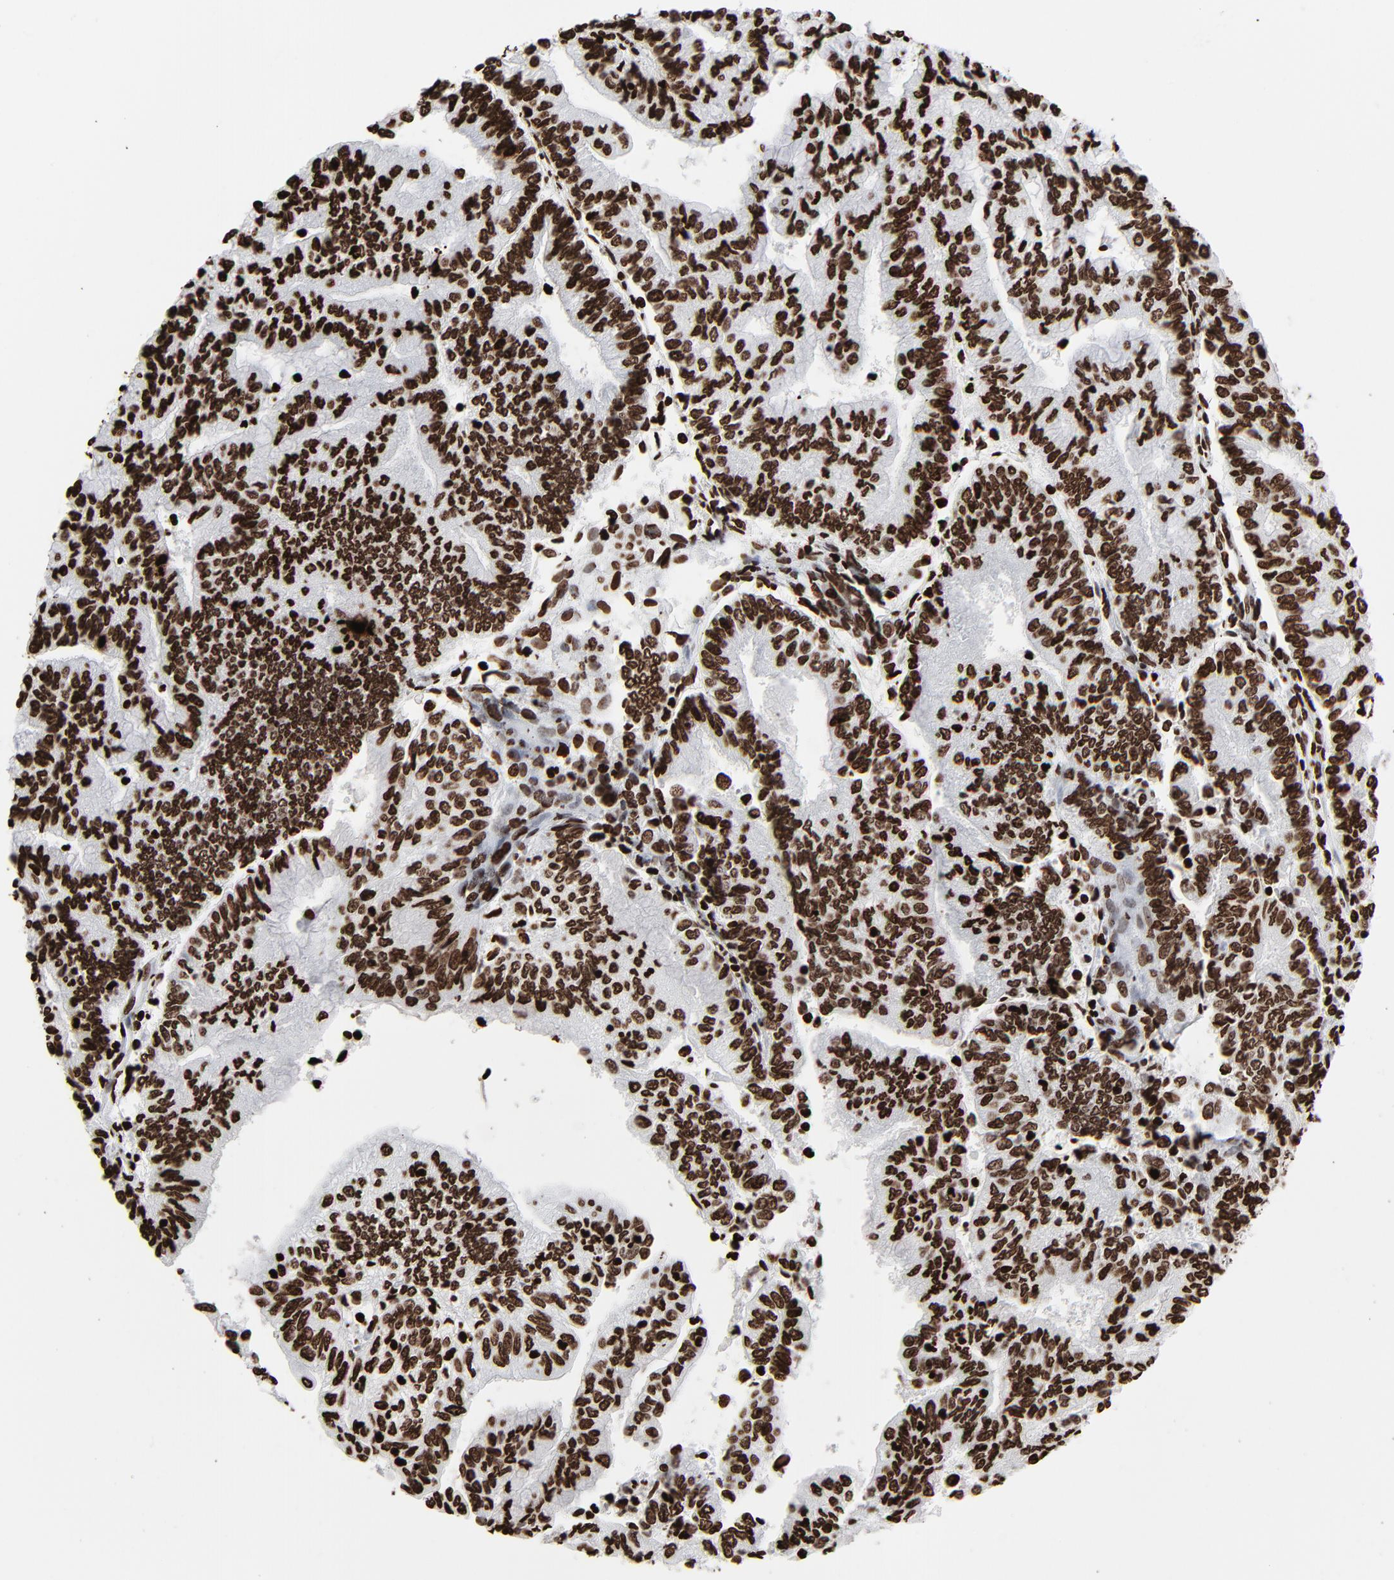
{"staining": {"intensity": "strong", "quantity": ">75%", "location": "nuclear"}, "tissue": "endometrial cancer", "cell_type": "Tumor cells", "image_type": "cancer", "snomed": [{"axis": "morphology", "description": "Adenocarcinoma, NOS"}, {"axis": "topography", "description": "Endometrium"}], "caption": "A high-resolution micrograph shows immunohistochemistry staining of endometrial cancer (adenocarcinoma), which shows strong nuclear staining in approximately >75% of tumor cells.", "gene": "H3-4", "patient": {"sex": "female", "age": 59}}